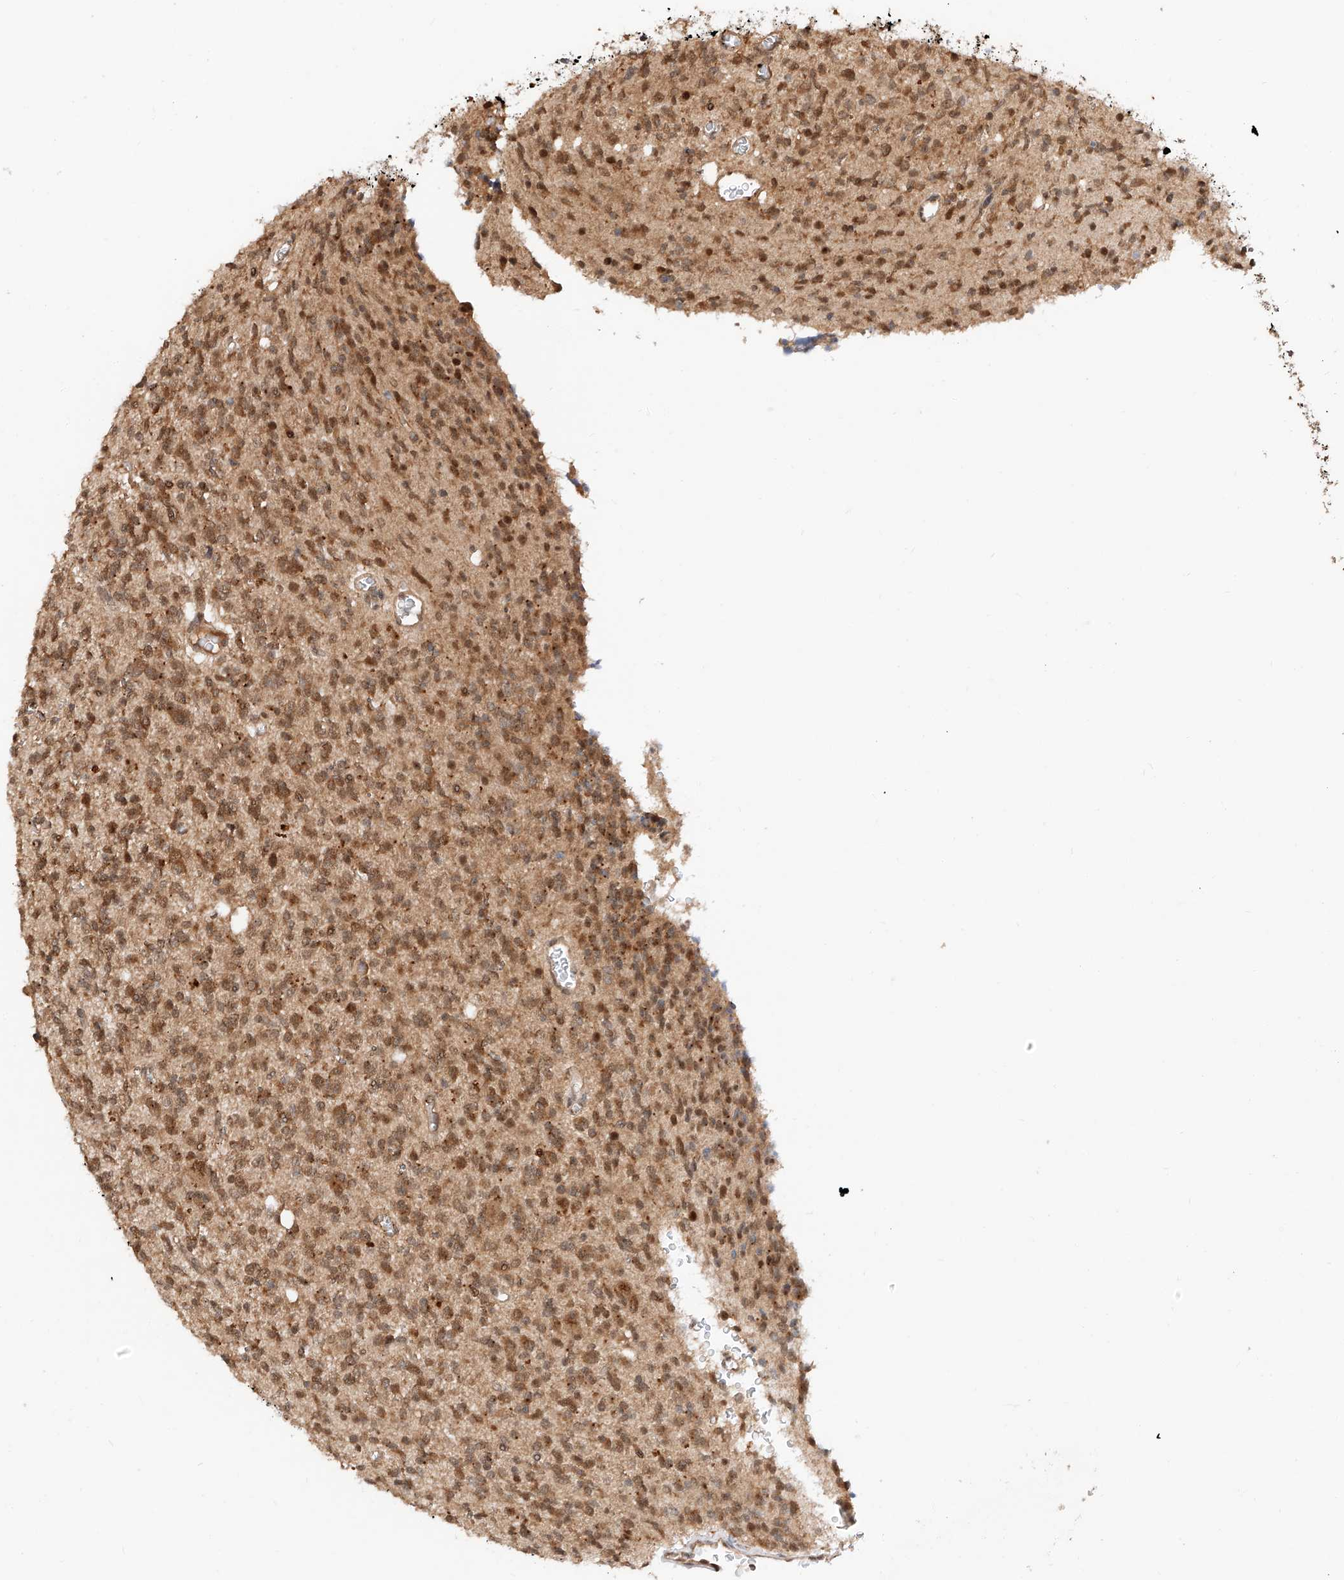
{"staining": {"intensity": "moderate", "quantity": ">75%", "location": "cytoplasmic/membranous,nuclear"}, "tissue": "glioma", "cell_type": "Tumor cells", "image_type": "cancer", "snomed": [{"axis": "morphology", "description": "Glioma, malignant, High grade"}, {"axis": "topography", "description": "Brain"}], "caption": "Immunohistochemistry (IHC) (DAB) staining of human glioma demonstrates moderate cytoplasmic/membranous and nuclear protein positivity in approximately >75% of tumor cells.", "gene": "EIF4H", "patient": {"sex": "male", "age": 34}}